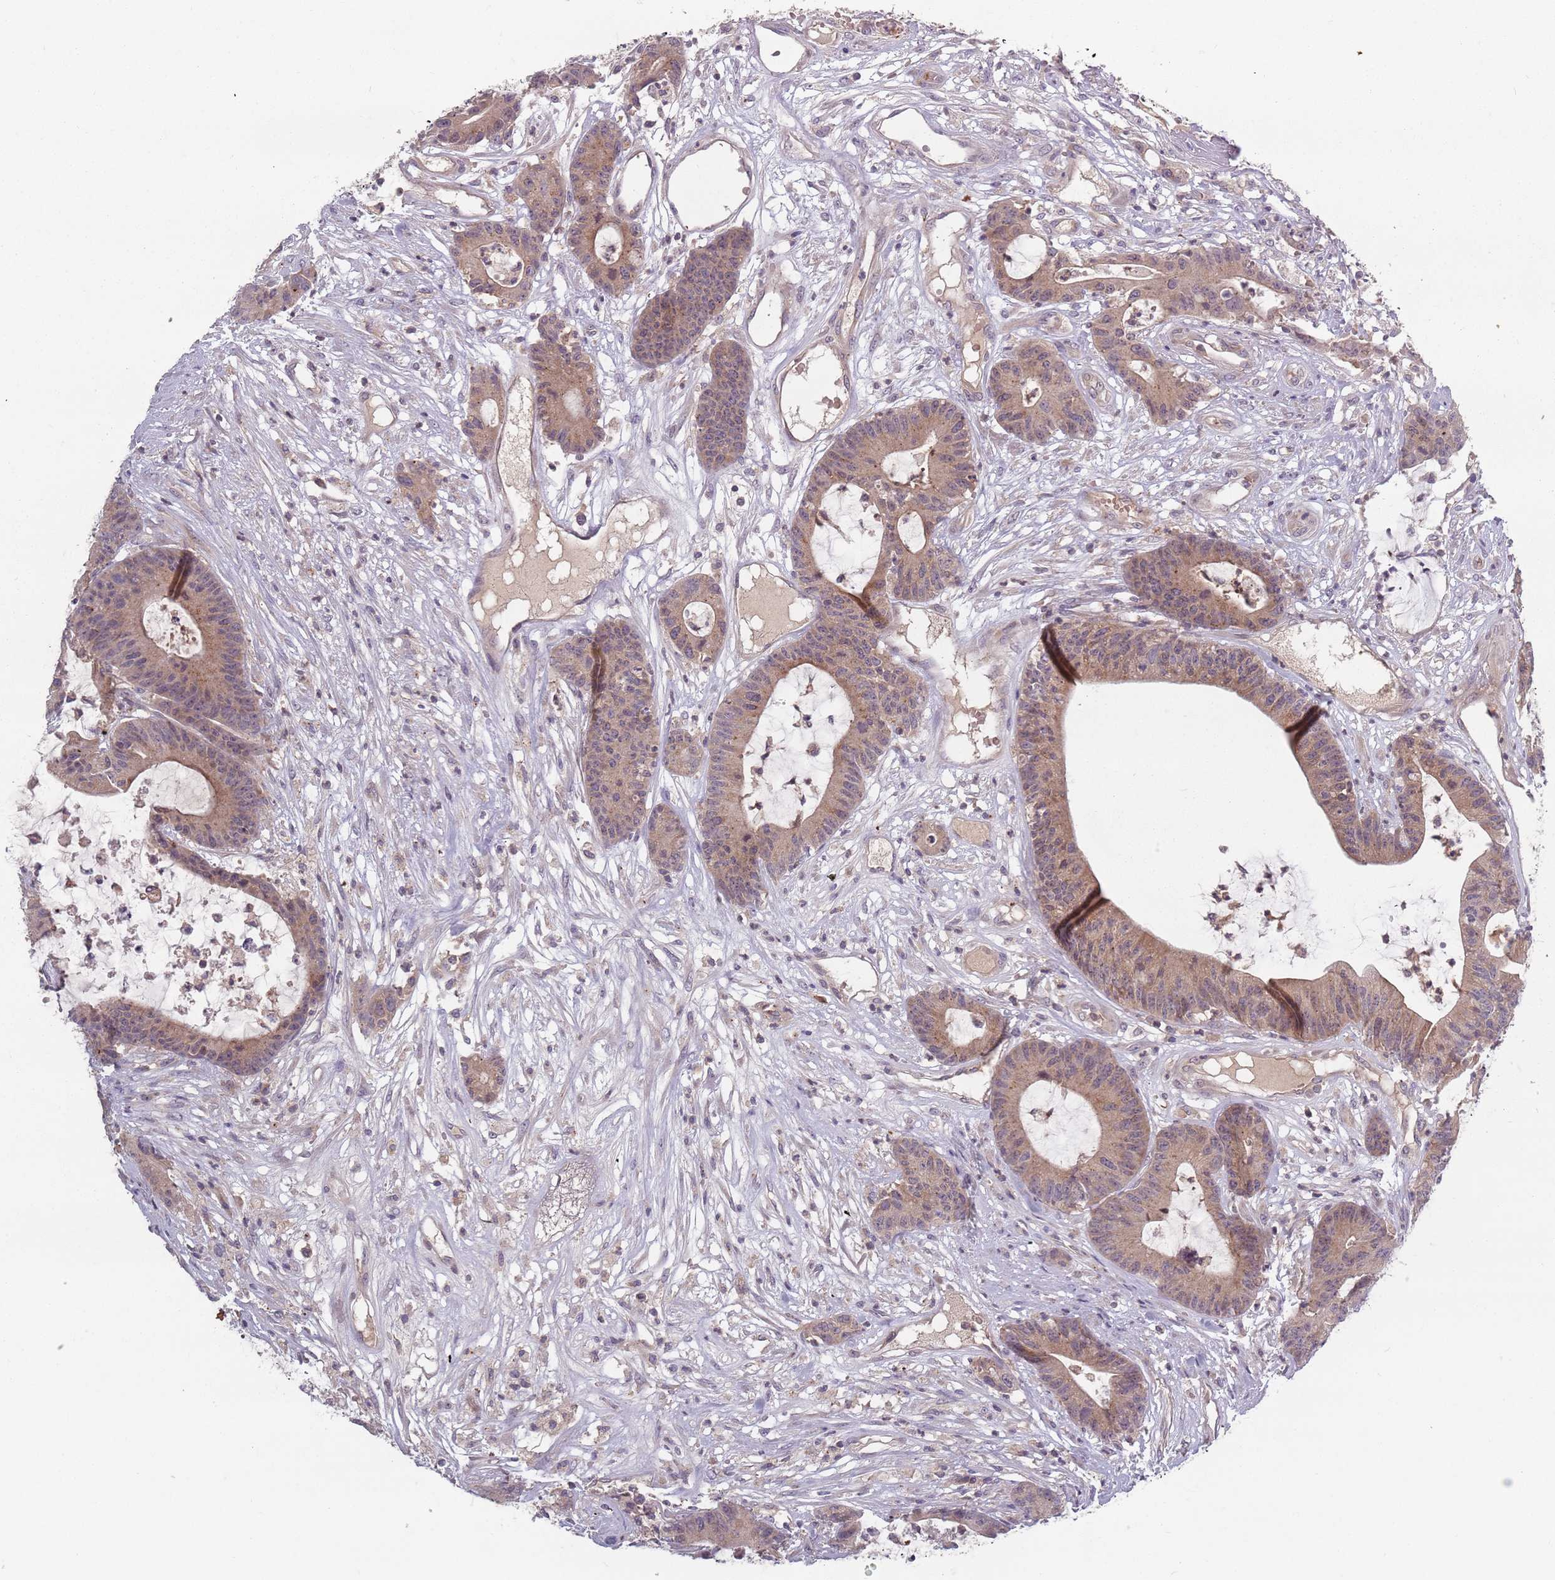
{"staining": {"intensity": "weak", "quantity": "25%-75%", "location": "cytoplasmic/membranous"}, "tissue": "colorectal cancer", "cell_type": "Tumor cells", "image_type": "cancer", "snomed": [{"axis": "morphology", "description": "Adenocarcinoma, NOS"}, {"axis": "topography", "description": "Colon"}], "caption": "Immunohistochemistry staining of colorectal adenocarcinoma, which displays low levels of weak cytoplasmic/membranous expression in about 25%-75% of tumor cells indicating weak cytoplasmic/membranous protein positivity. The staining was performed using DAB (3,3'-diaminobenzidine) (brown) for protein detection and nuclei were counterstained in hematoxylin (blue).", "gene": "ASB13", "patient": {"sex": "female", "age": 84}}